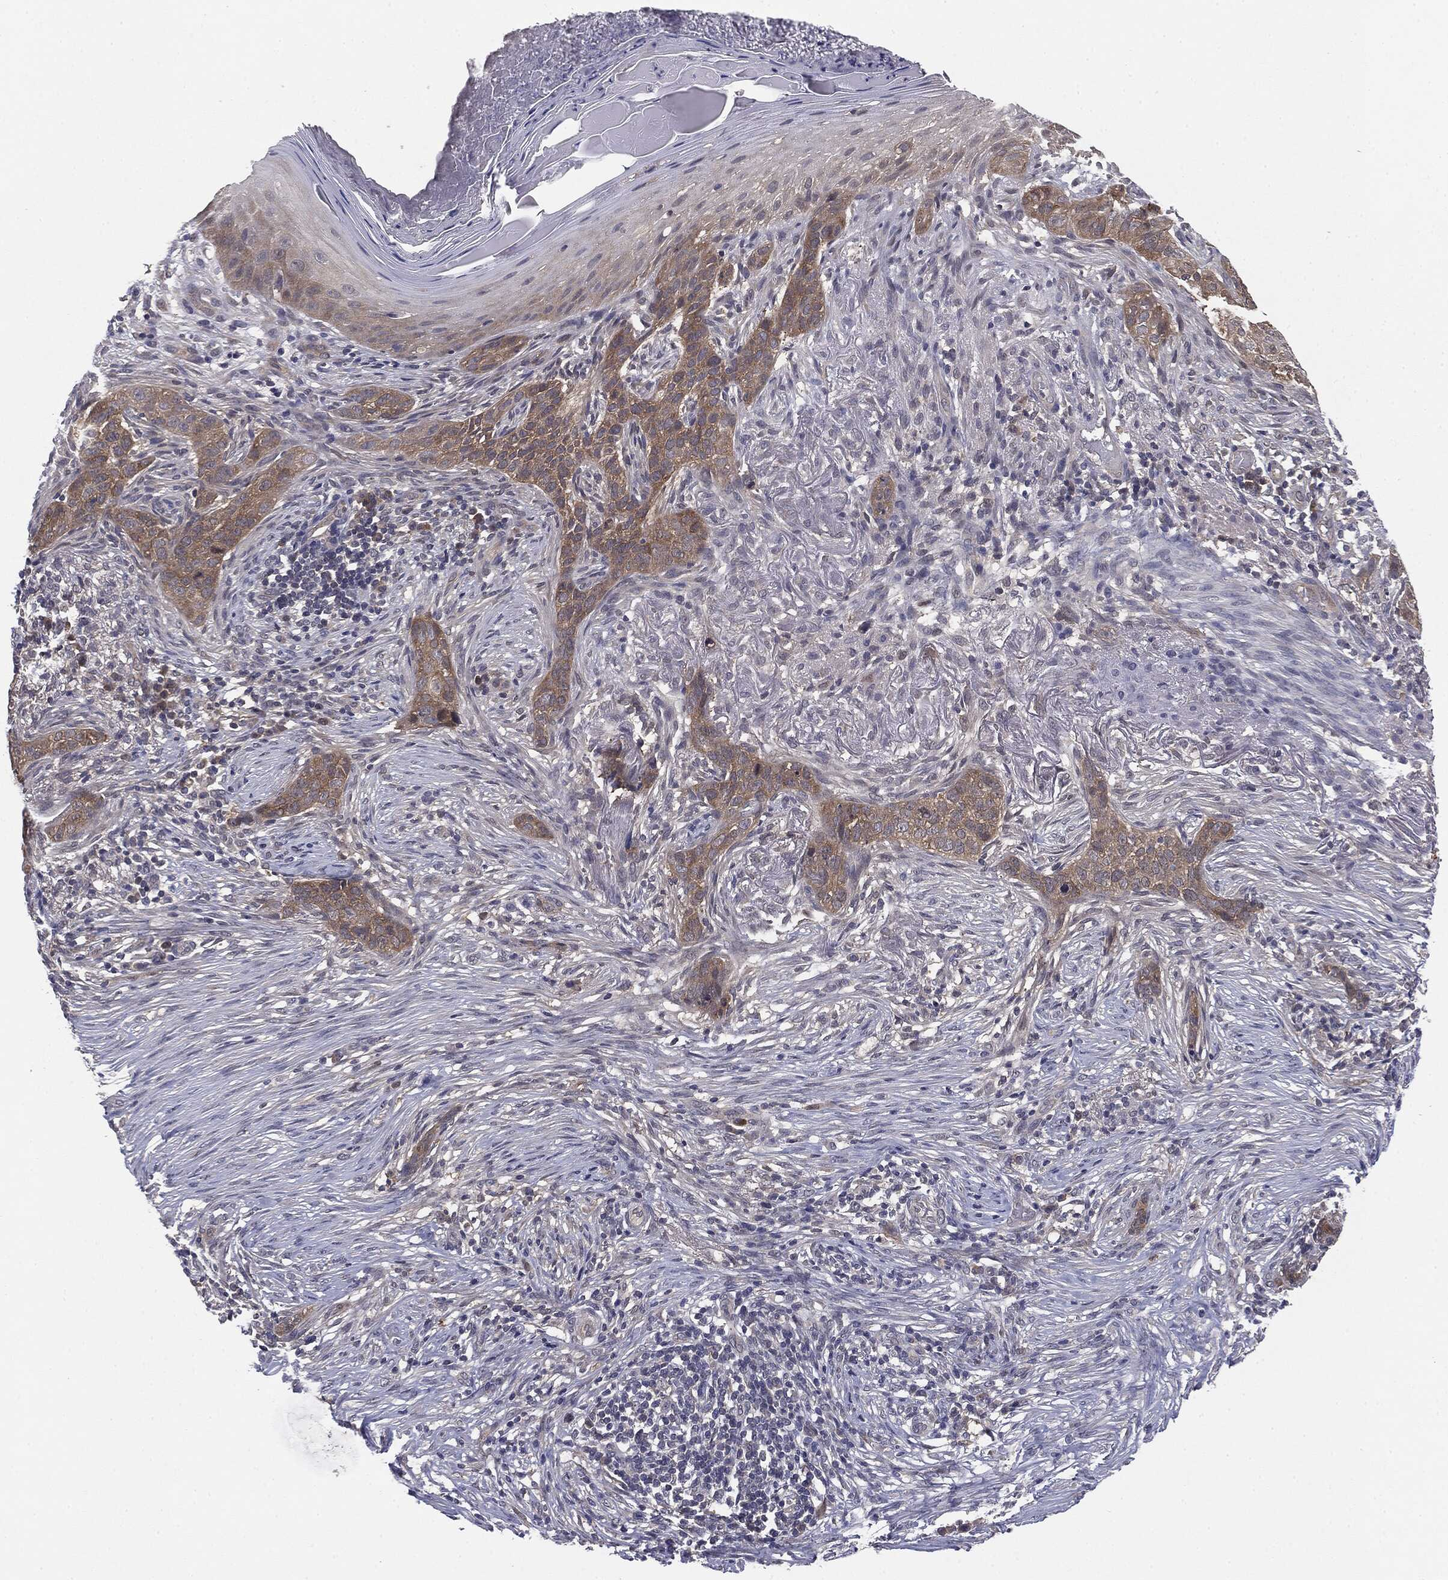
{"staining": {"intensity": "weak", "quantity": "25%-75%", "location": "cytoplasmic/membranous"}, "tissue": "skin cancer", "cell_type": "Tumor cells", "image_type": "cancer", "snomed": [{"axis": "morphology", "description": "Squamous cell carcinoma, NOS"}, {"axis": "topography", "description": "Skin"}], "caption": "About 25%-75% of tumor cells in skin cancer (squamous cell carcinoma) show weak cytoplasmic/membranous protein staining as visualized by brown immunohistochemical staining.", "gene": "KRT7", "patient": {"sex": "male", "age": 88}}